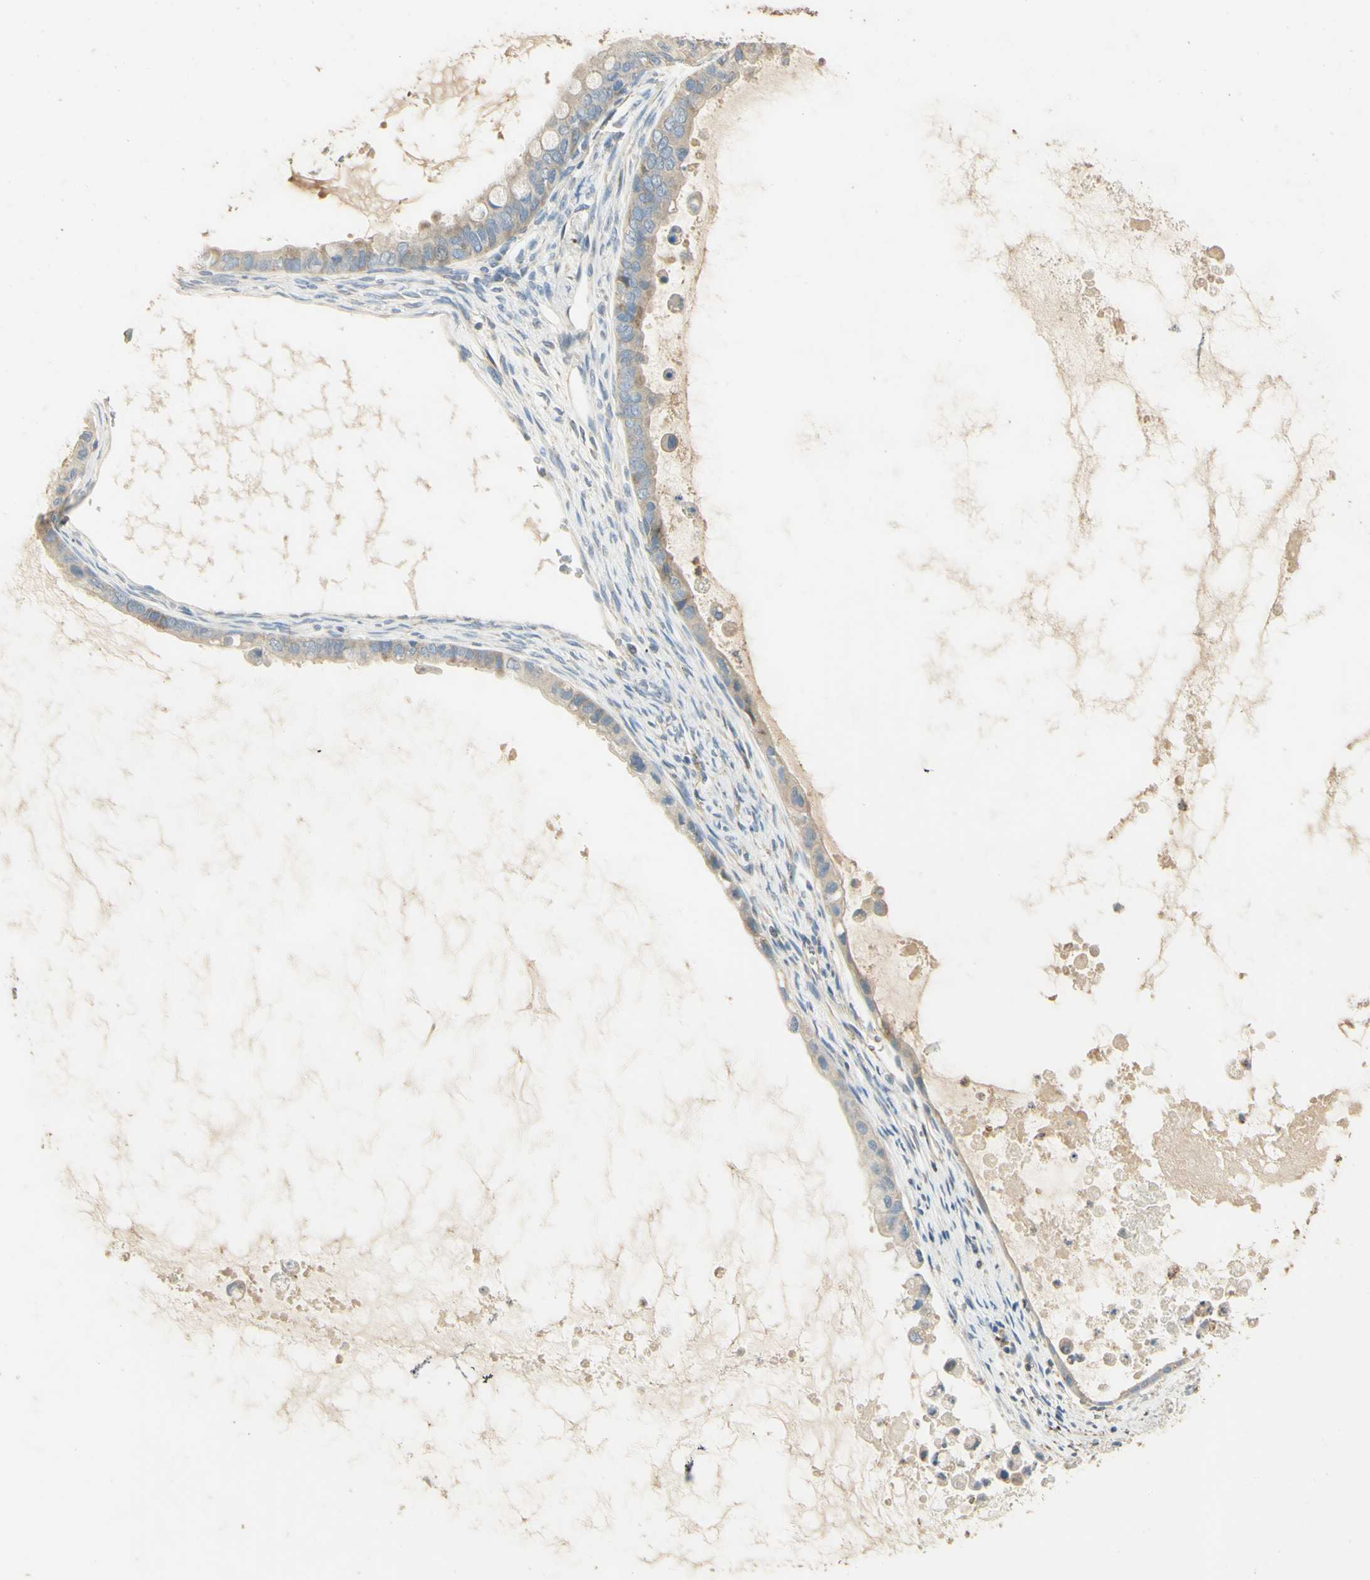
{"staining": {"intensity": "negative", "quantity": "none", "location": "none"}, "tissue": "ovarian cancer", "cell_type": "Tumor cells", "image_type": "cancer", "snomed": [{"axis": "morphology", "description": "Cystadenocarcinoma, mucinous, NOS"}, {"axis": "topography", "description": "Ovary"}], "caption": "Image shows no protein staining in tumor cells of ovarian cancer (mucinous cystadenocarcinoma) tissue.", "gene": "ARHGEF17", "patient": {"sex": "female", "age": 80}}